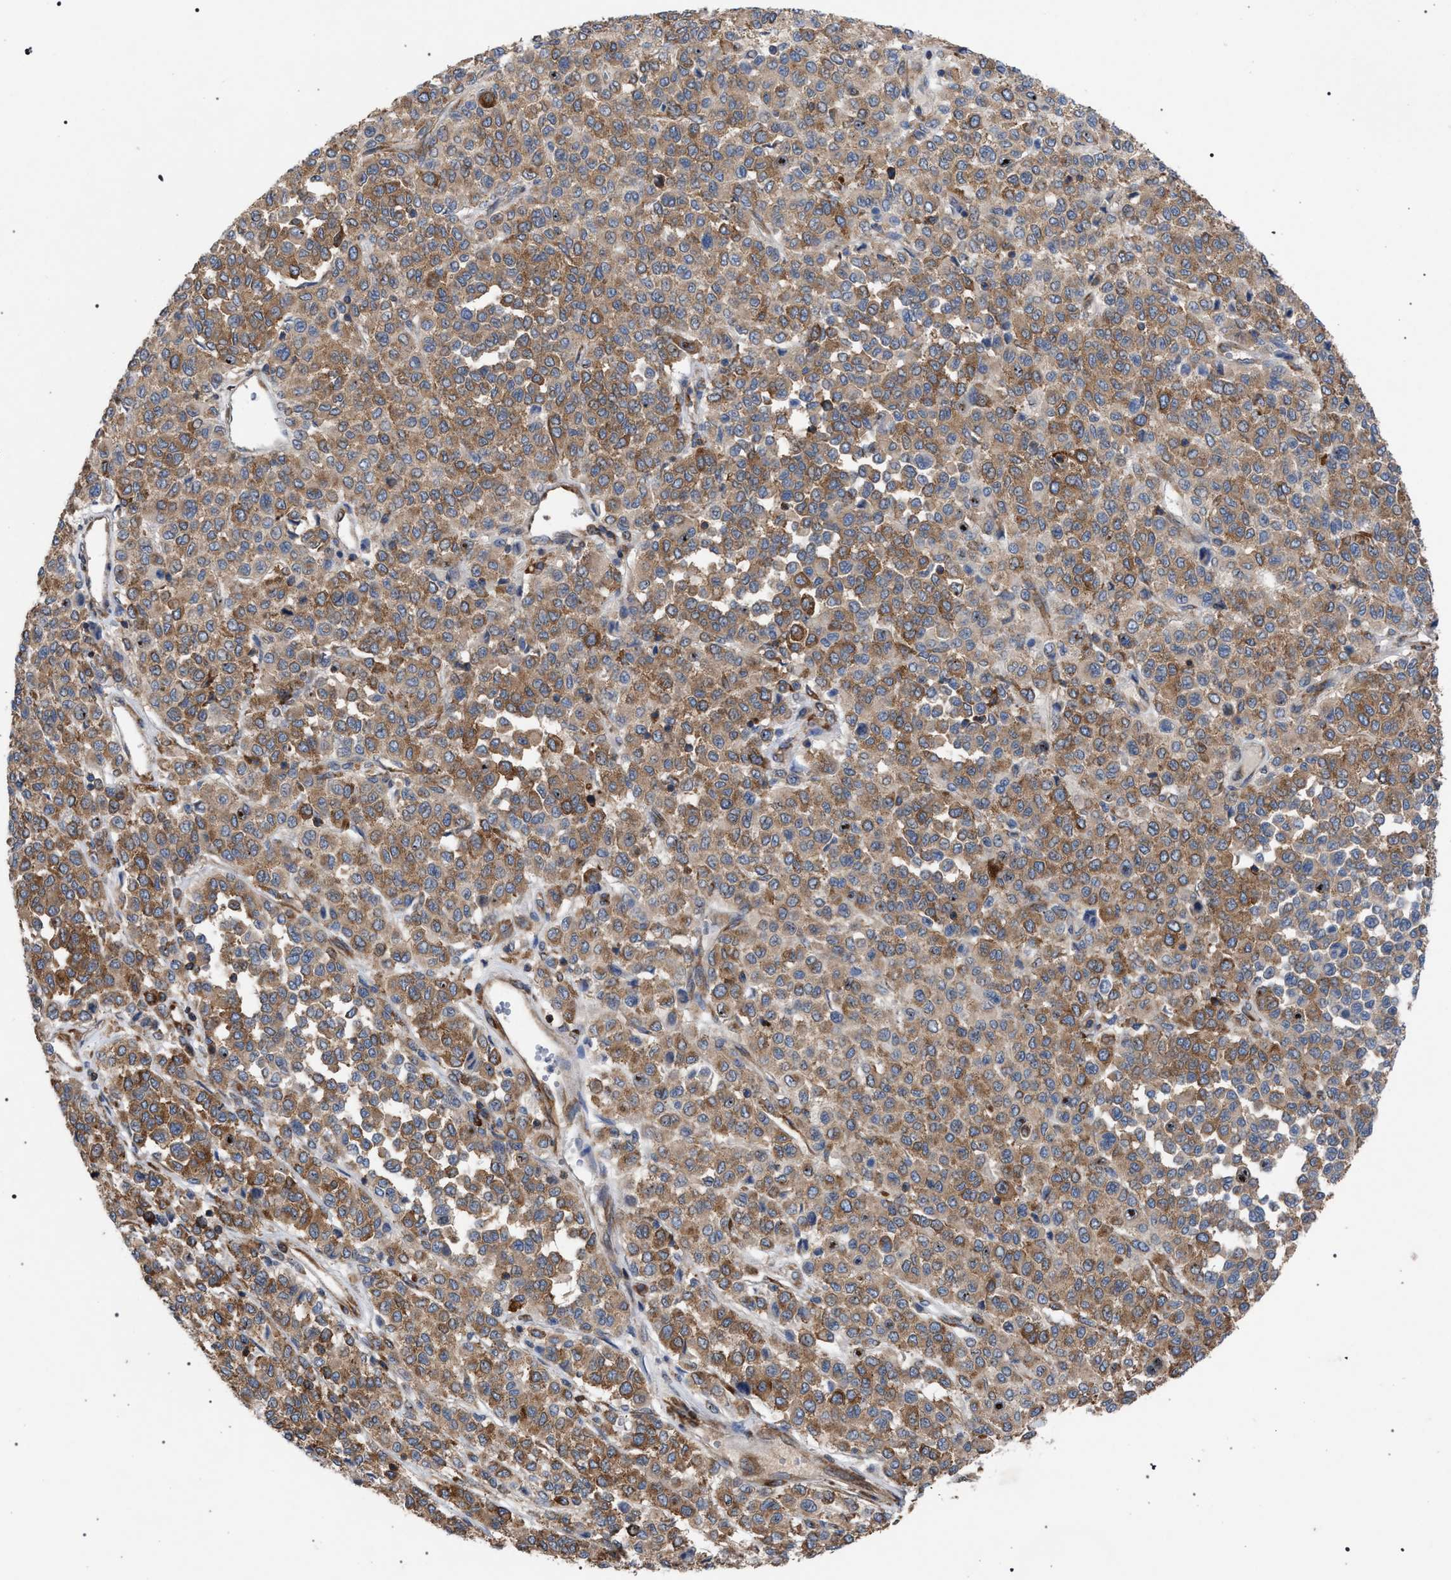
{"staining": {"intensity": "moderate", "quantity": ">75%", "location": "cytoplasmic/membranous"}, "tissue": "melanoma", "cell_type": "Tumor cells", "image_type": "cancer", "snomed": [{"axis": "morphology", "description": "Malignant melanoma, Metastatic site"}, {"axis": "topography", "description": "Pancreas"}], "caption": "IHC of malignant melanoma (metastatic site) demonstrates medium levels of moderate cytoplasmic/membranous staining in about >75% of tumor cells. The staining was performed using DAB, with brown indicating positive protein expression. Nuclei are stained blue with hematoxylin.", "gene": "CDR2L", "patient": {"sex": "female", "age": 30}}